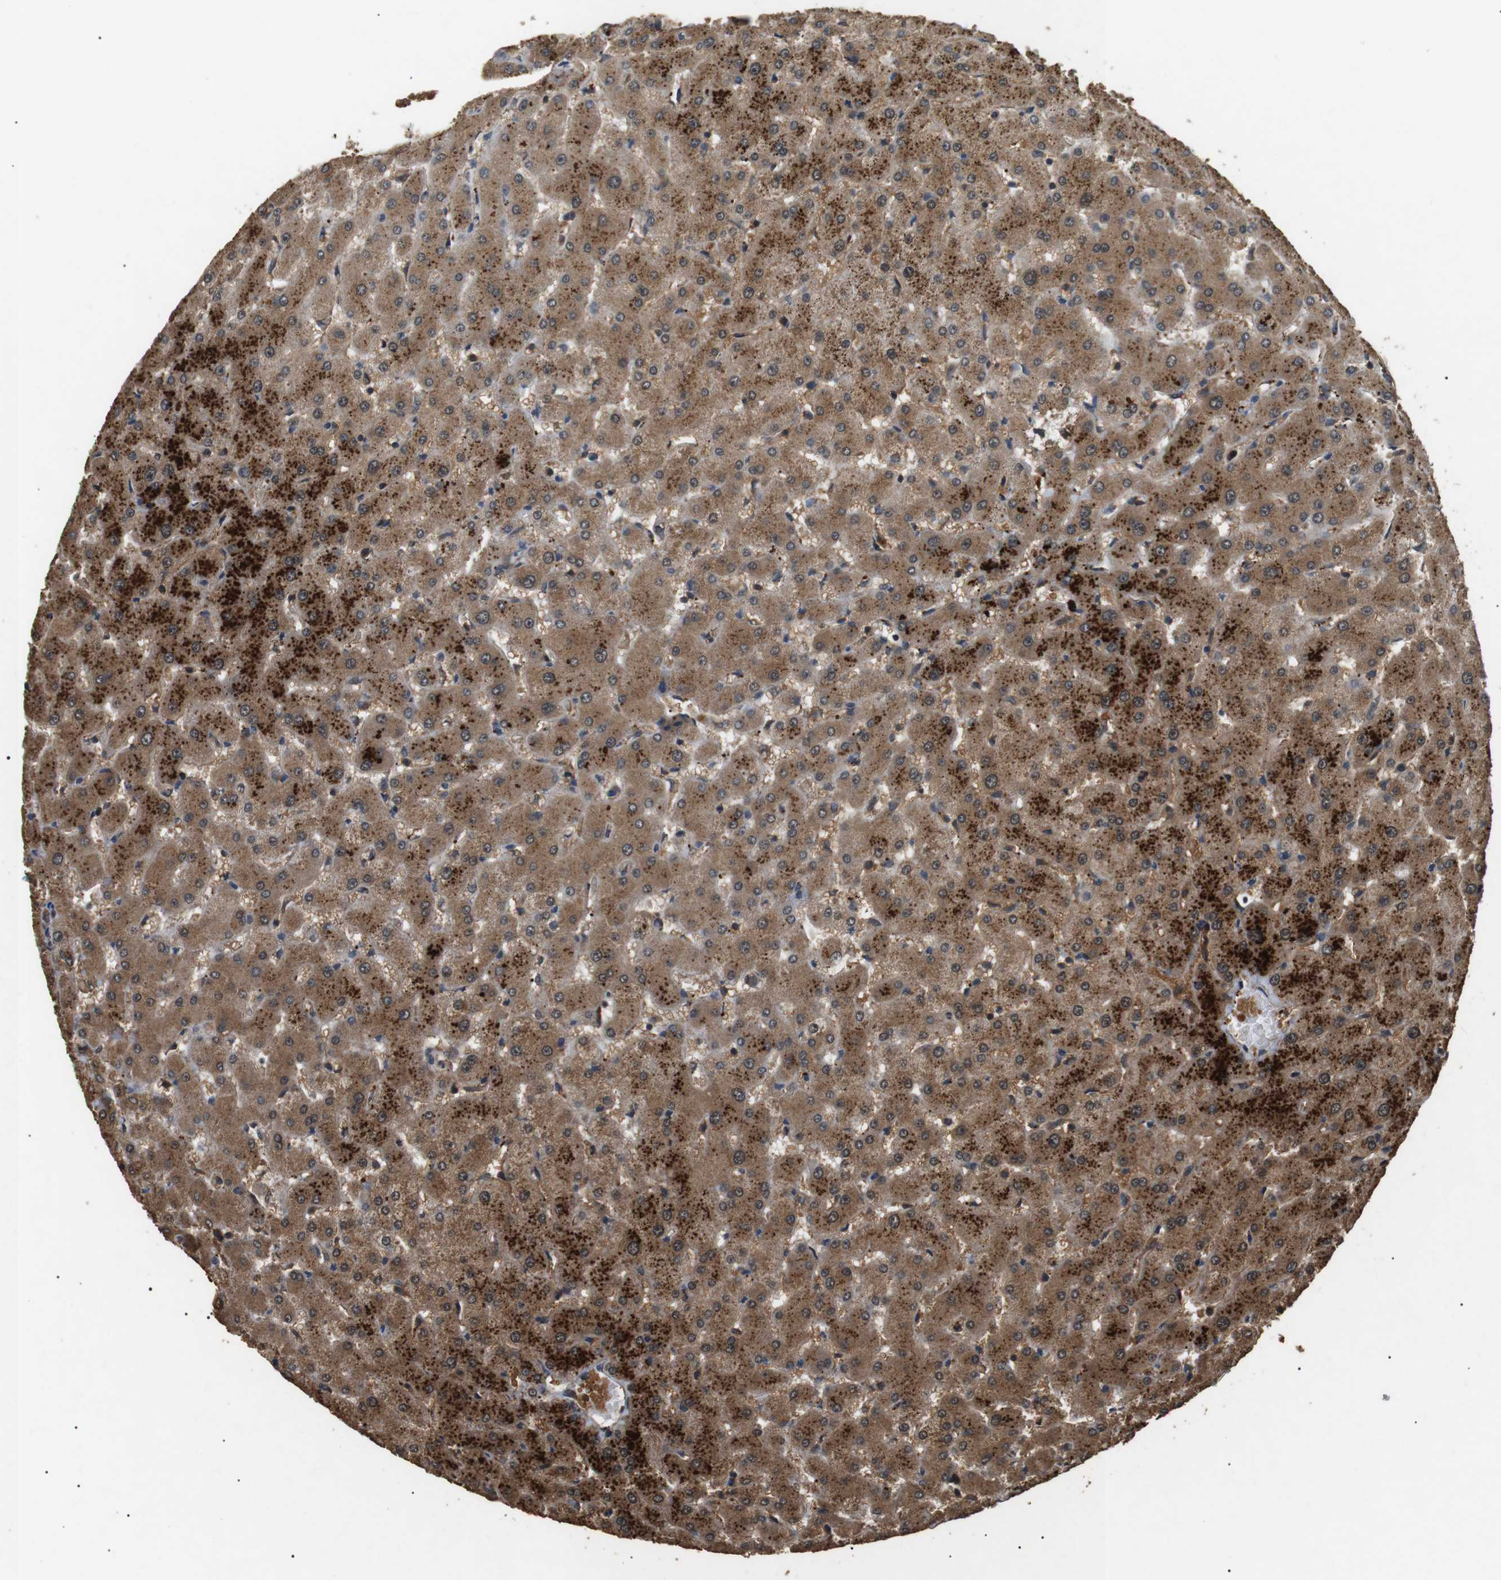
{"staining": {"intensity": "moderate", "quantity": ">75%", "location": "cytoplasmic/membranous"}, "tissue": "liver", "cell_type": "Cholangiocytes", "image_type": "normal", "snomed": [{"axis": "morphology", "description": "Normal tissue, NOS"}, {"axis": "topography", "description": "Liver"}], "caption": "Immunohistochemical staining of normal liver reveals >75% levels of moderate cytoplasmic/membranous protein positivity in about >75% of cholangiocytes. (DAB (3,3'-diaminobenzidine) IHC, brown staining for protein, blue staining for nuclei).", "gene": "TBC1D15", "patient": {"sex": "female", "age": 63}}